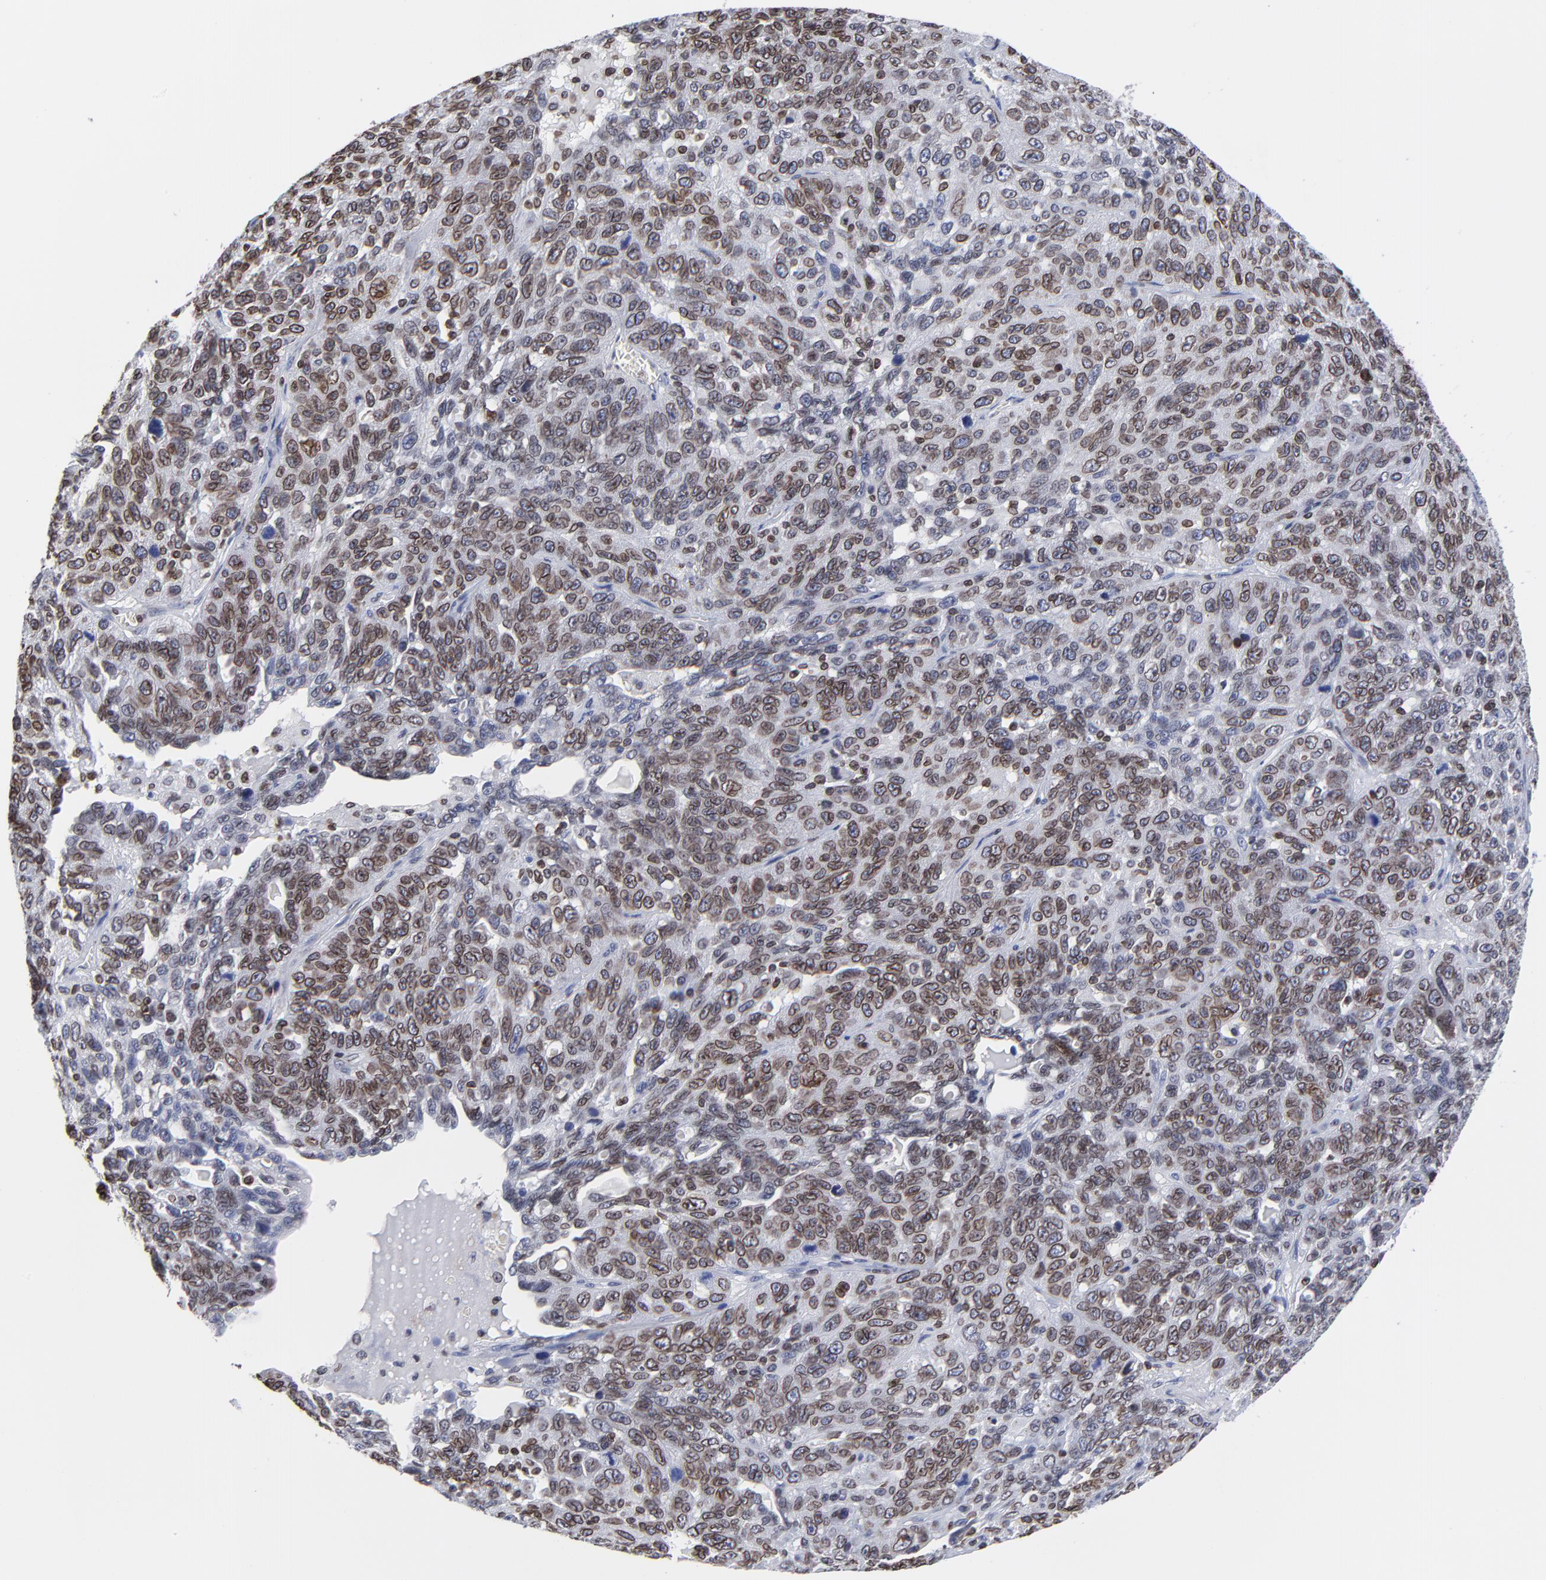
{"staining": {"intensity": "strong", "quantity": ">75%", "location": "cytoplasmic/membranous,nuclear"}, "tissue": "ovarian cancer", "cell_type": "Tumor cells", "image_type": "cancer", "snomed": [{"axis": "morphology", "description": "Cystadenocarcinoma, serous, NOS"}, {"axis": "topography", "description": "Ovary"}], "caption": "A brown stain labels strong cytoplasmic/membranous and nuclear positivity of a protein in human ovarian serous cystadenocarcinoma tumor cells.", "gene": "THAP7", "patient": {"sex": "female", "age": 71}}